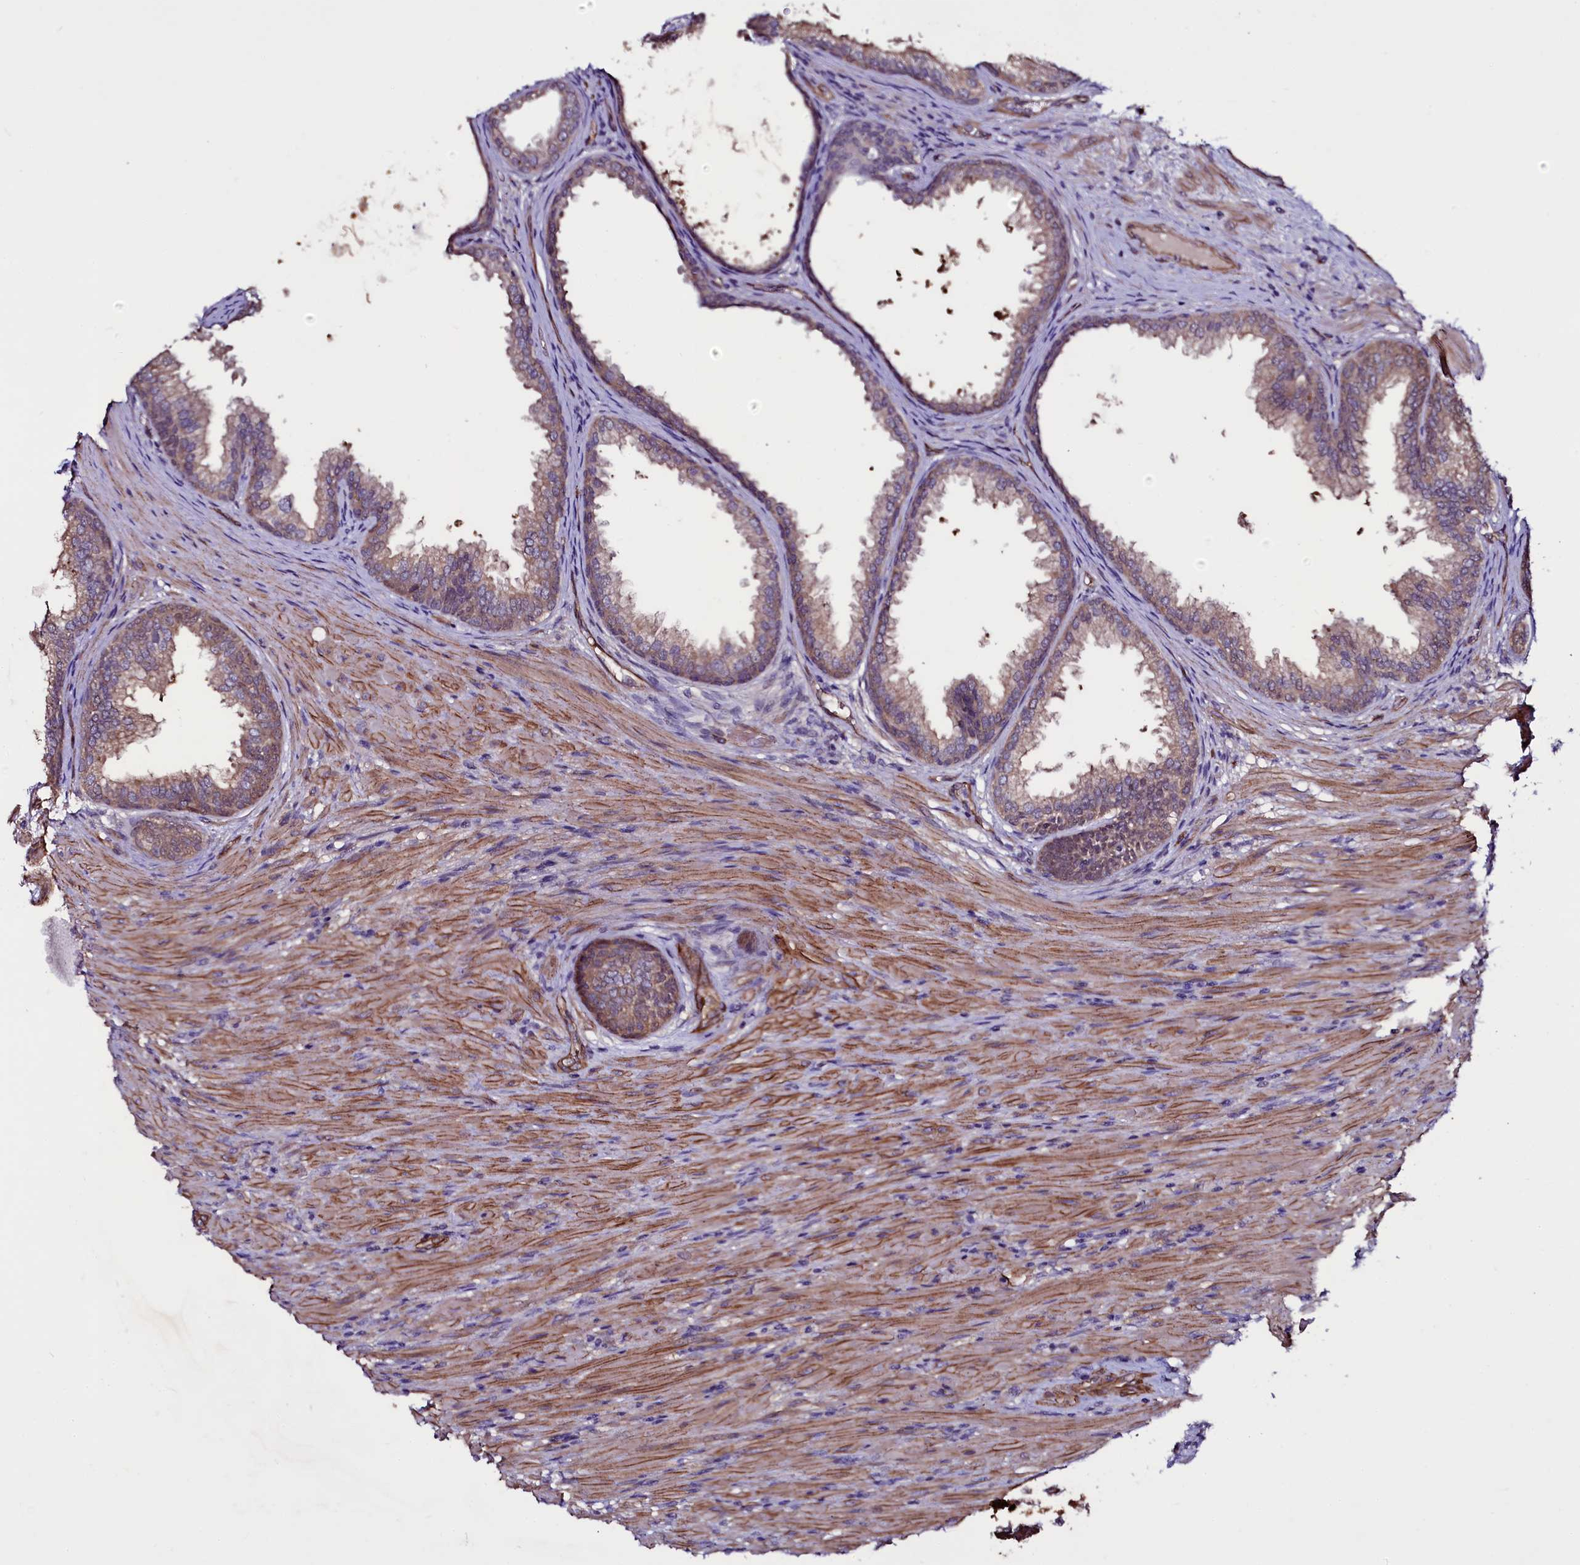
{"staining": {"intensity": "moderate", "quantity": "25%-75%", "location": "cytoplasmic/membranous"}, "tissue": "prostate", "cell_type": "Glandular cells", "image_type": "normal", "snomed": [{"axis": "morphology", "description": "Normal tissue, NOS"}, {"axis": "topography", "description": "Prostate"}], "caption": "Immunohistochemical staining of benign human prostate displays moderate cytoplasmic/membranous protein staining in about 25%-75% of glandular cells.", "gene": "MEX3C", "patient": {"sex": "male", "age": 76}}